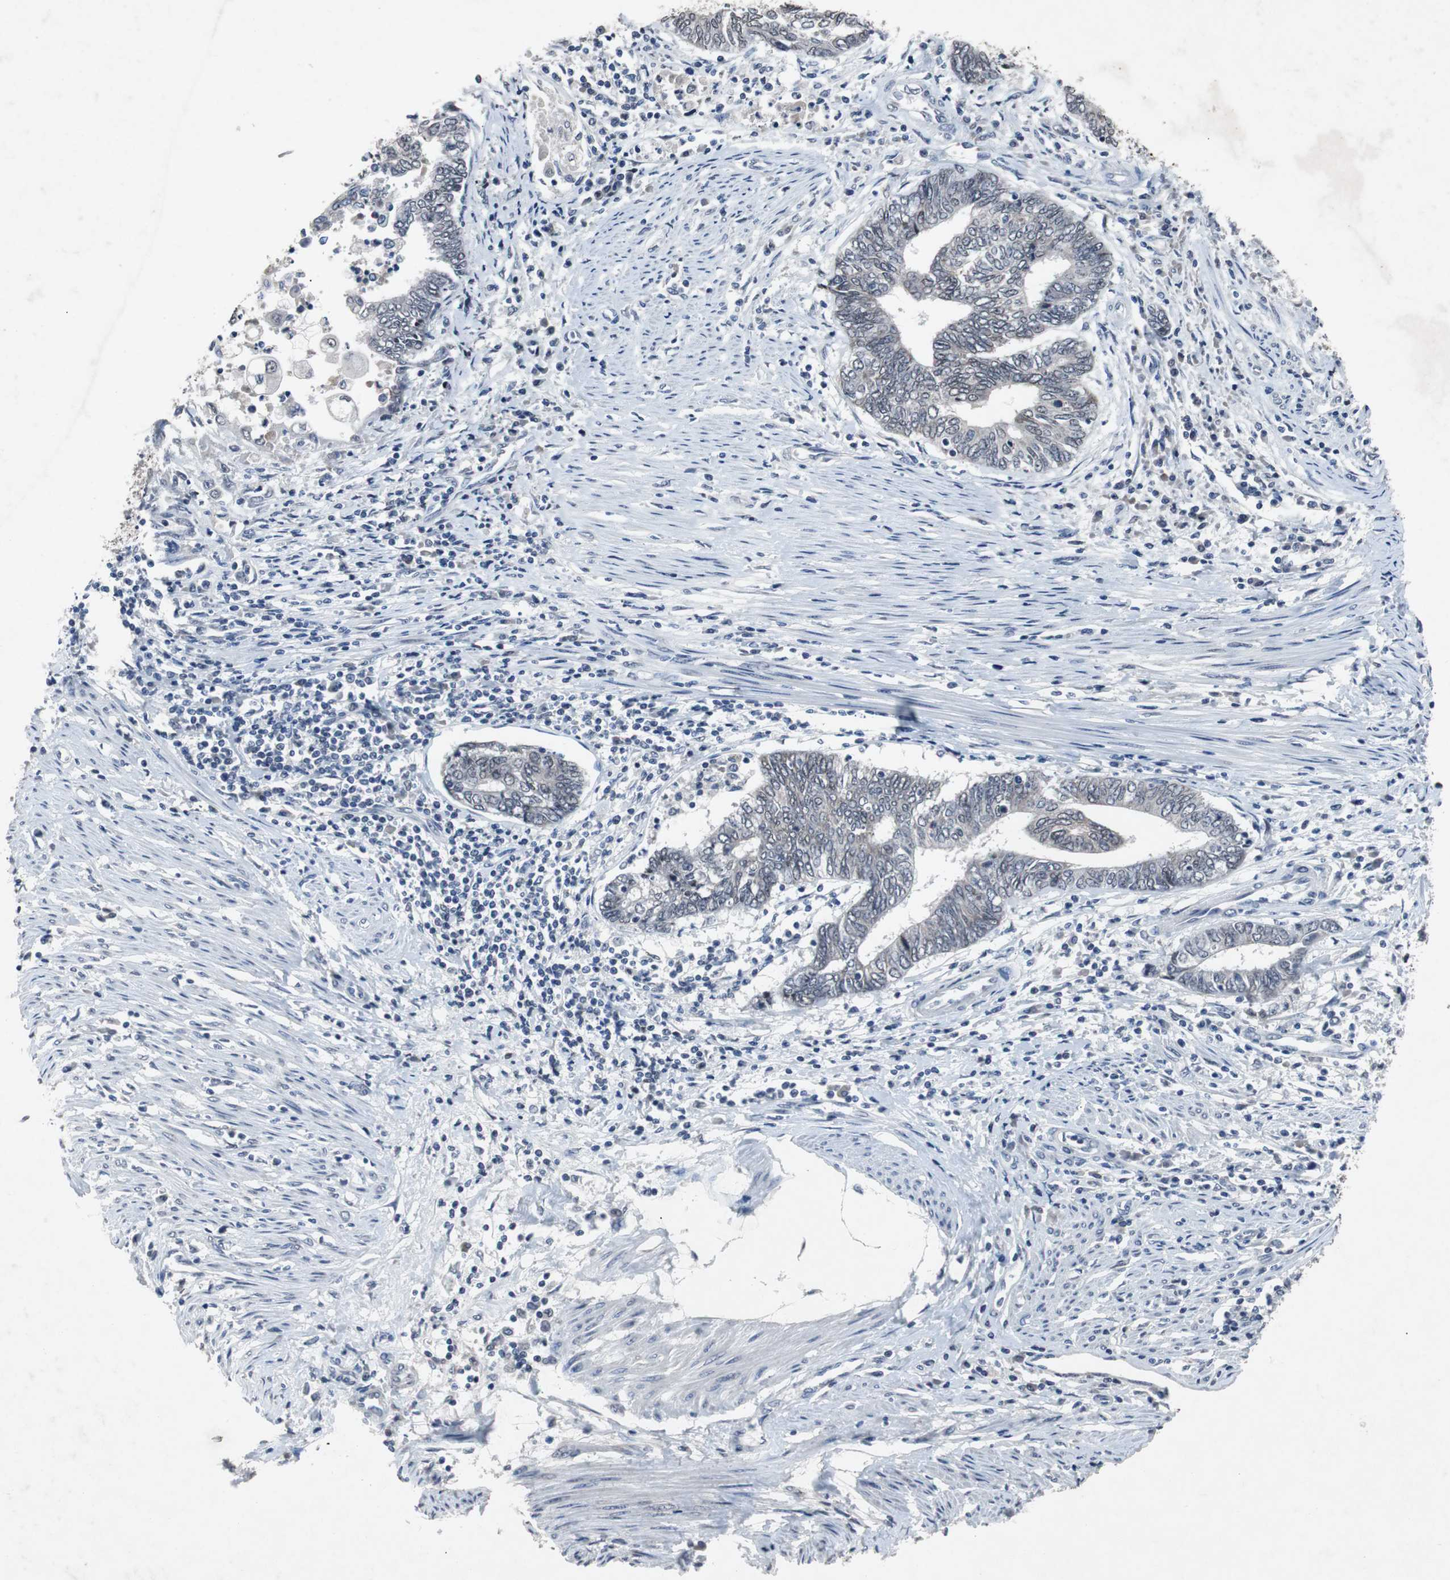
{"staining": {"intensity": "negative", "quantity": "none", "location": "none"}, "tissue": "endometrial cancer", "cell_type": "Tumor cells", "image_type": "cancer", "snomed": [{"axis": "morphology", "description": "Adenocarcinoma, NOS"}, {"axis": "topography", "description": "Uterus"}, {"axis": "topography", "description": "Endometrium"}], "caption": "Histopathology image shows no protein expression in tumor cells of endometrial cancer tissue.", "gene": "RBM47", "patient": {"sex": "female", "age": 70}}